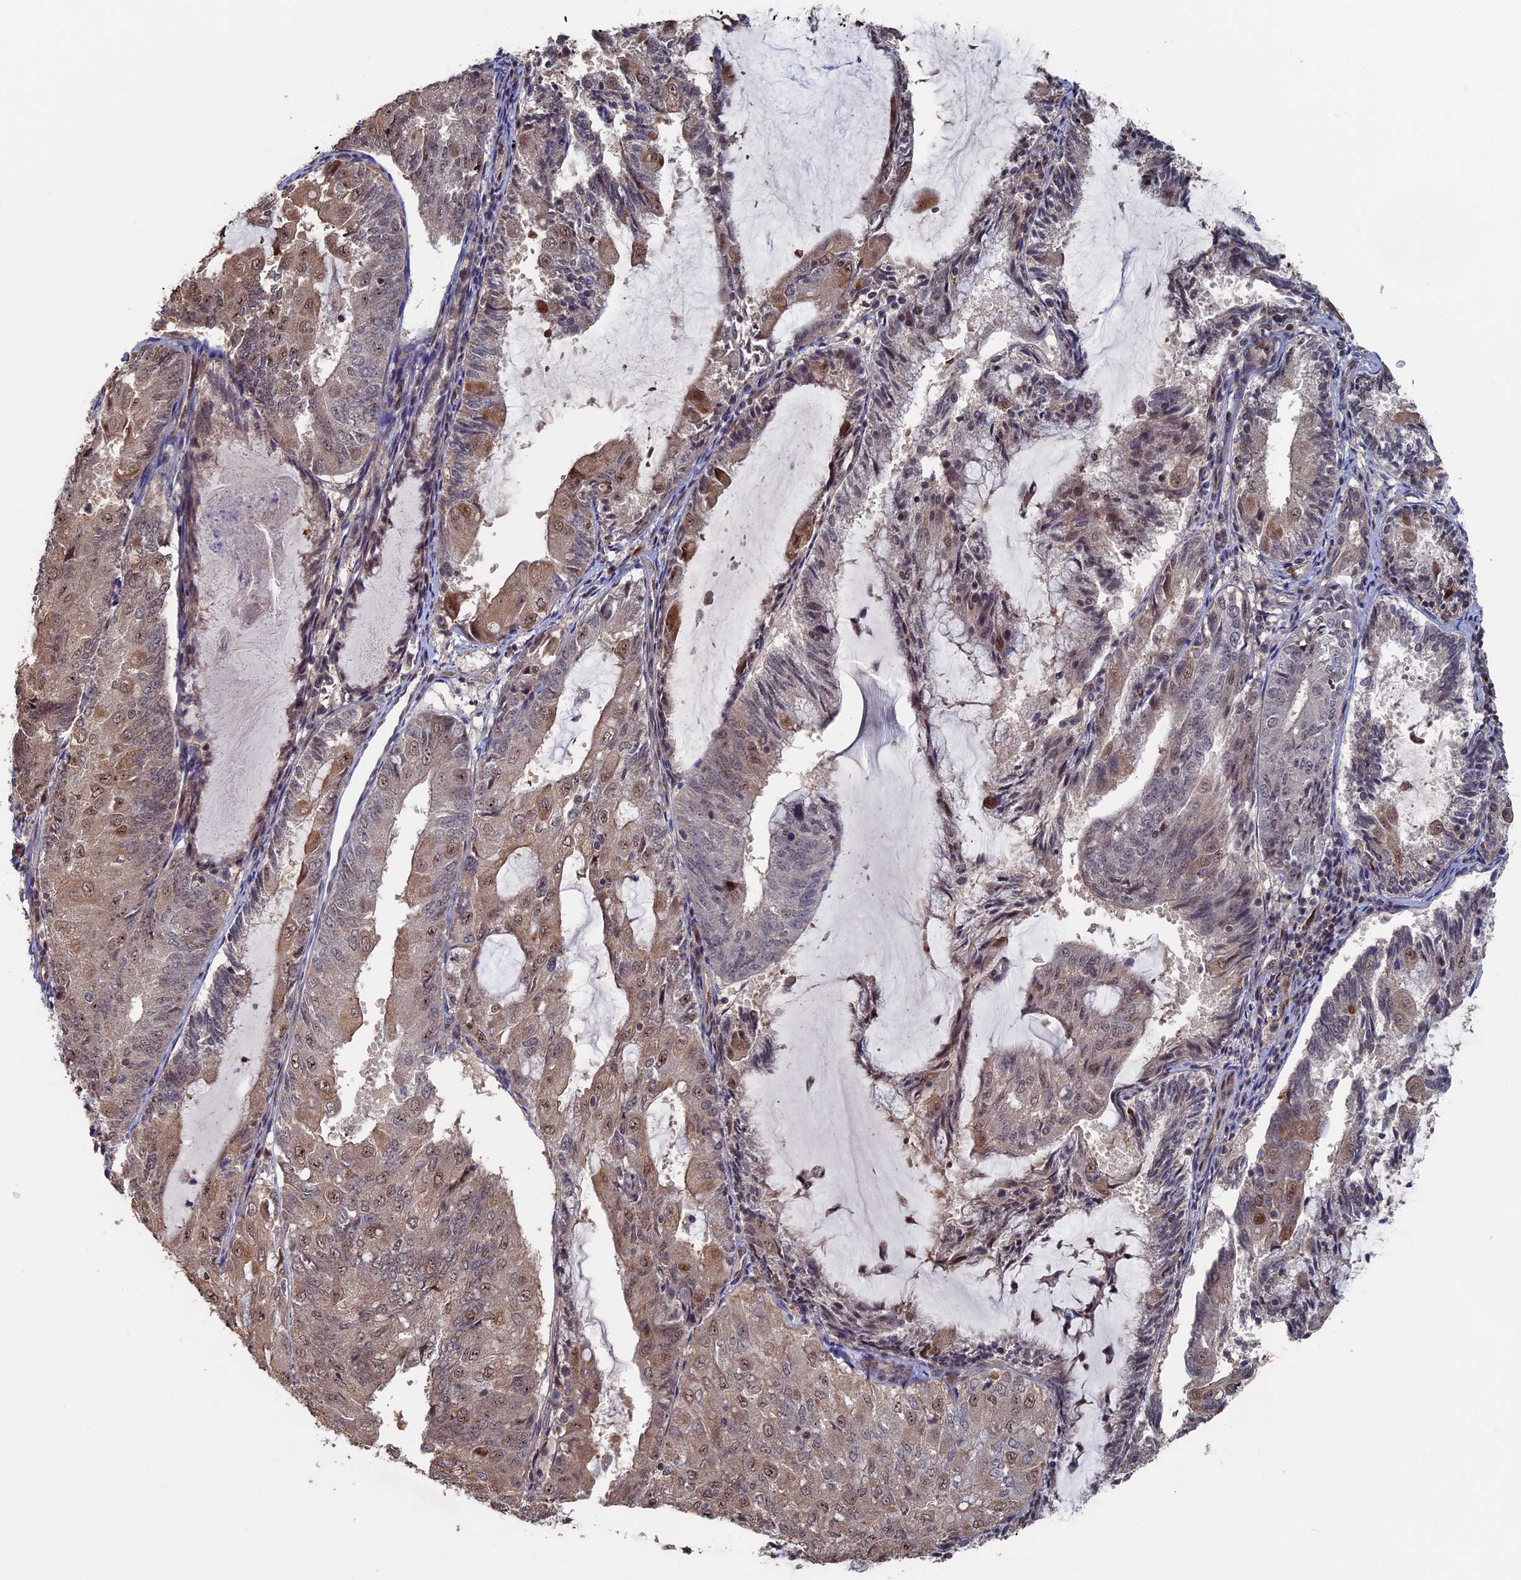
{"staining": {"intensity": "moderate", "quantity": "25%-75%", "location": "cytoplasmic/membranous,nuclear"}, "tissue": "endometrial cancer", "cell_type": "Tumor cells", "image_type": "cancer", "snomed": [{"axis": "morphology", "description": "Adenocarcinoma, NOS"}, {"axis": "topography", "description": "Endometrium"}], "caption": "High-magnification brightfield microscopy of endometrial adenocarcinoma stained with DAB (3,3'-diaminobenzidine) (brown) and counterstained with hematoxylin (blue). tumor cells exhibit moderate cytoplasmic/membranous and nuclear expression is seen in approximately25%-75% of cells. (brown staining indicates protein expression, while blue staining denotes nuclei).", "gene": "KIAA1328", "patient": {"sex": "female", "age": 81}}